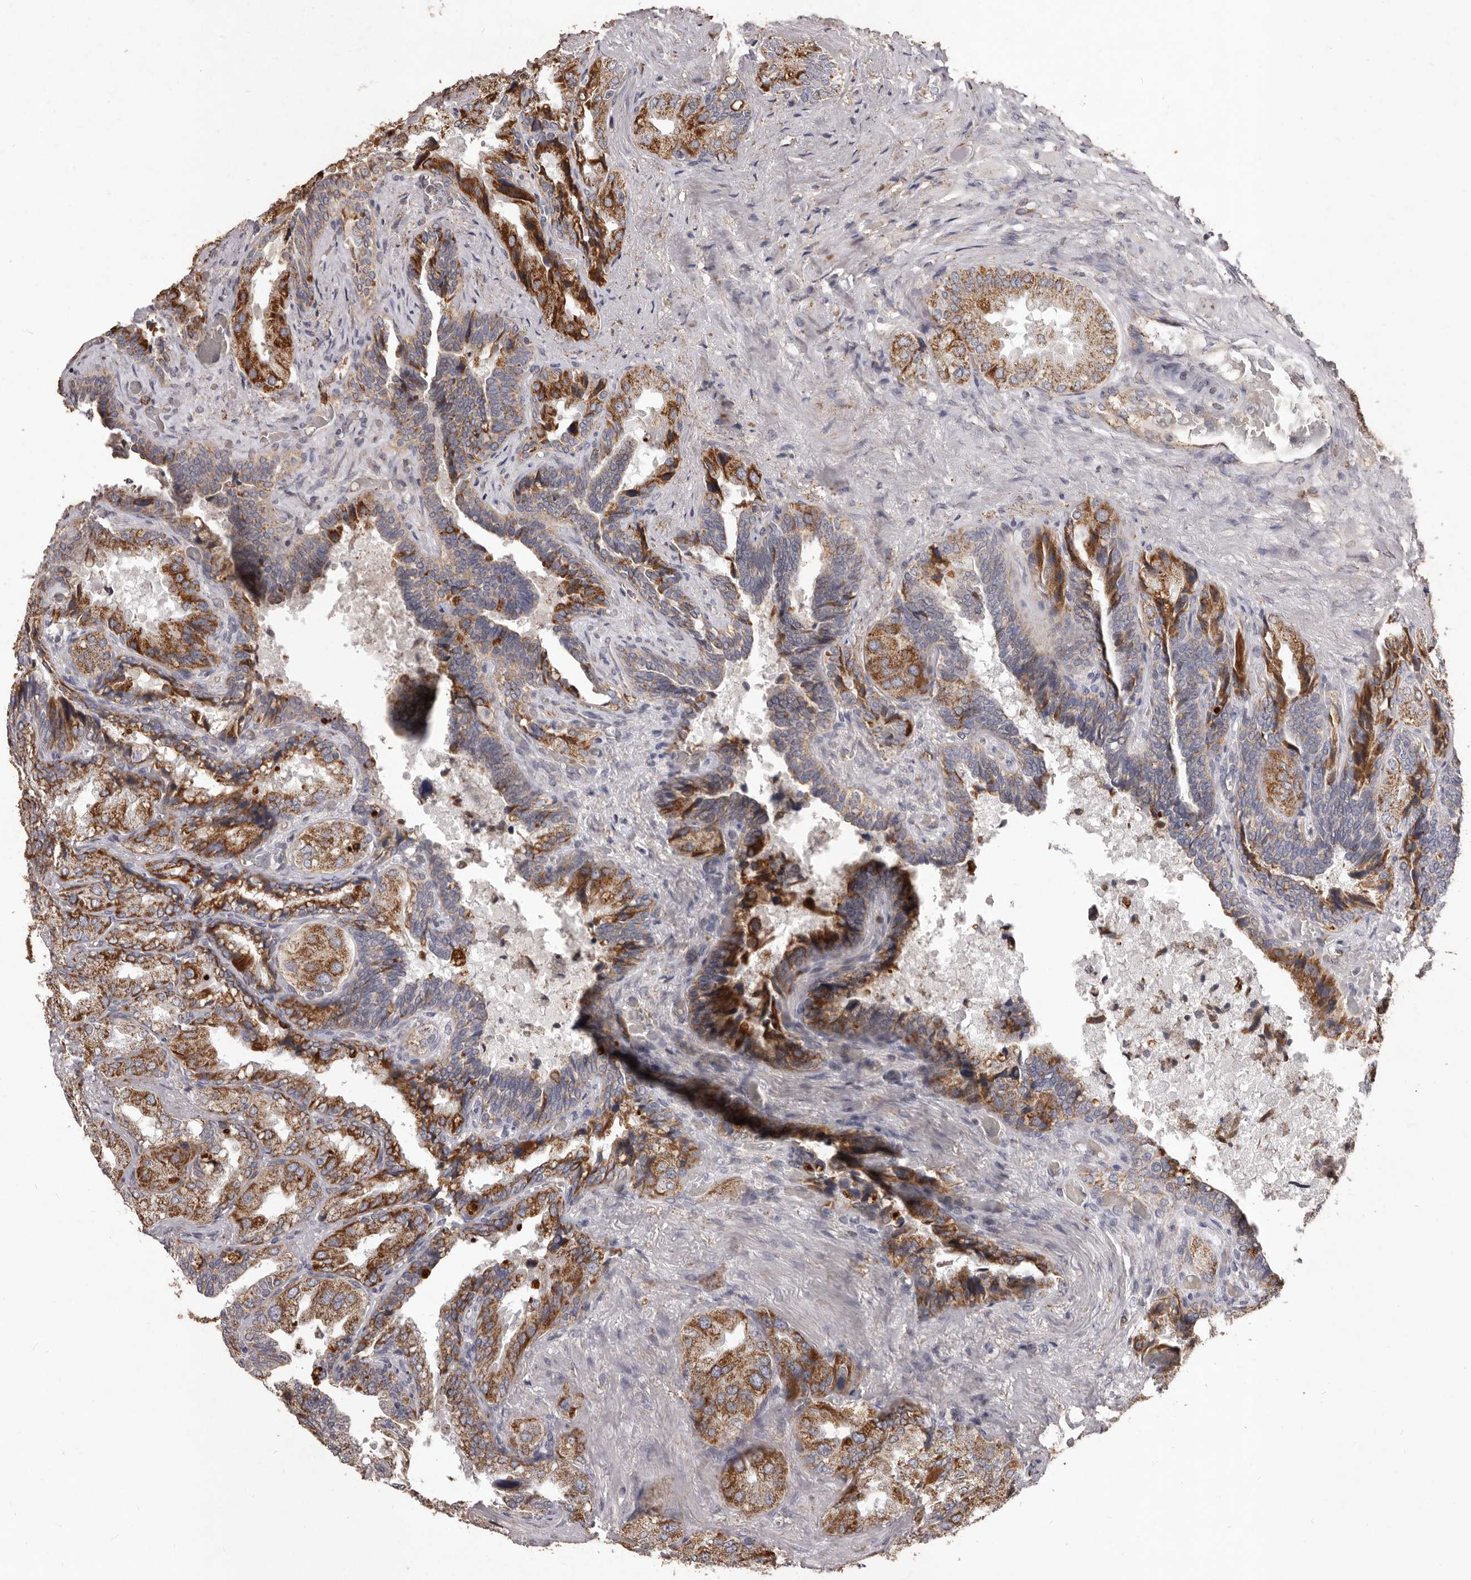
{"staining": {"intensity": "moderate", "quantity": ">75%", "location": "cytoplasmic/membranous"}, "tissue": "seminal vesicle", "cell_type": "Glandular cells", "image_type": "normal", "snomed": [{"axis": "morphology", "description": "Normal tissue, NOS"}, {"axis": "topography", "description": "Seminal veicle"}, {"axis": "topography", "description": "Peripheral nerve tissue"}], "caption": "Moderate cytoplasmic/membranous expression for a protein is present in approximately >75% of glandular cells of normal seminal vesicle using IHC.", "gene": "CXCL14", "patient": {"sex": "male", "age": 63}}